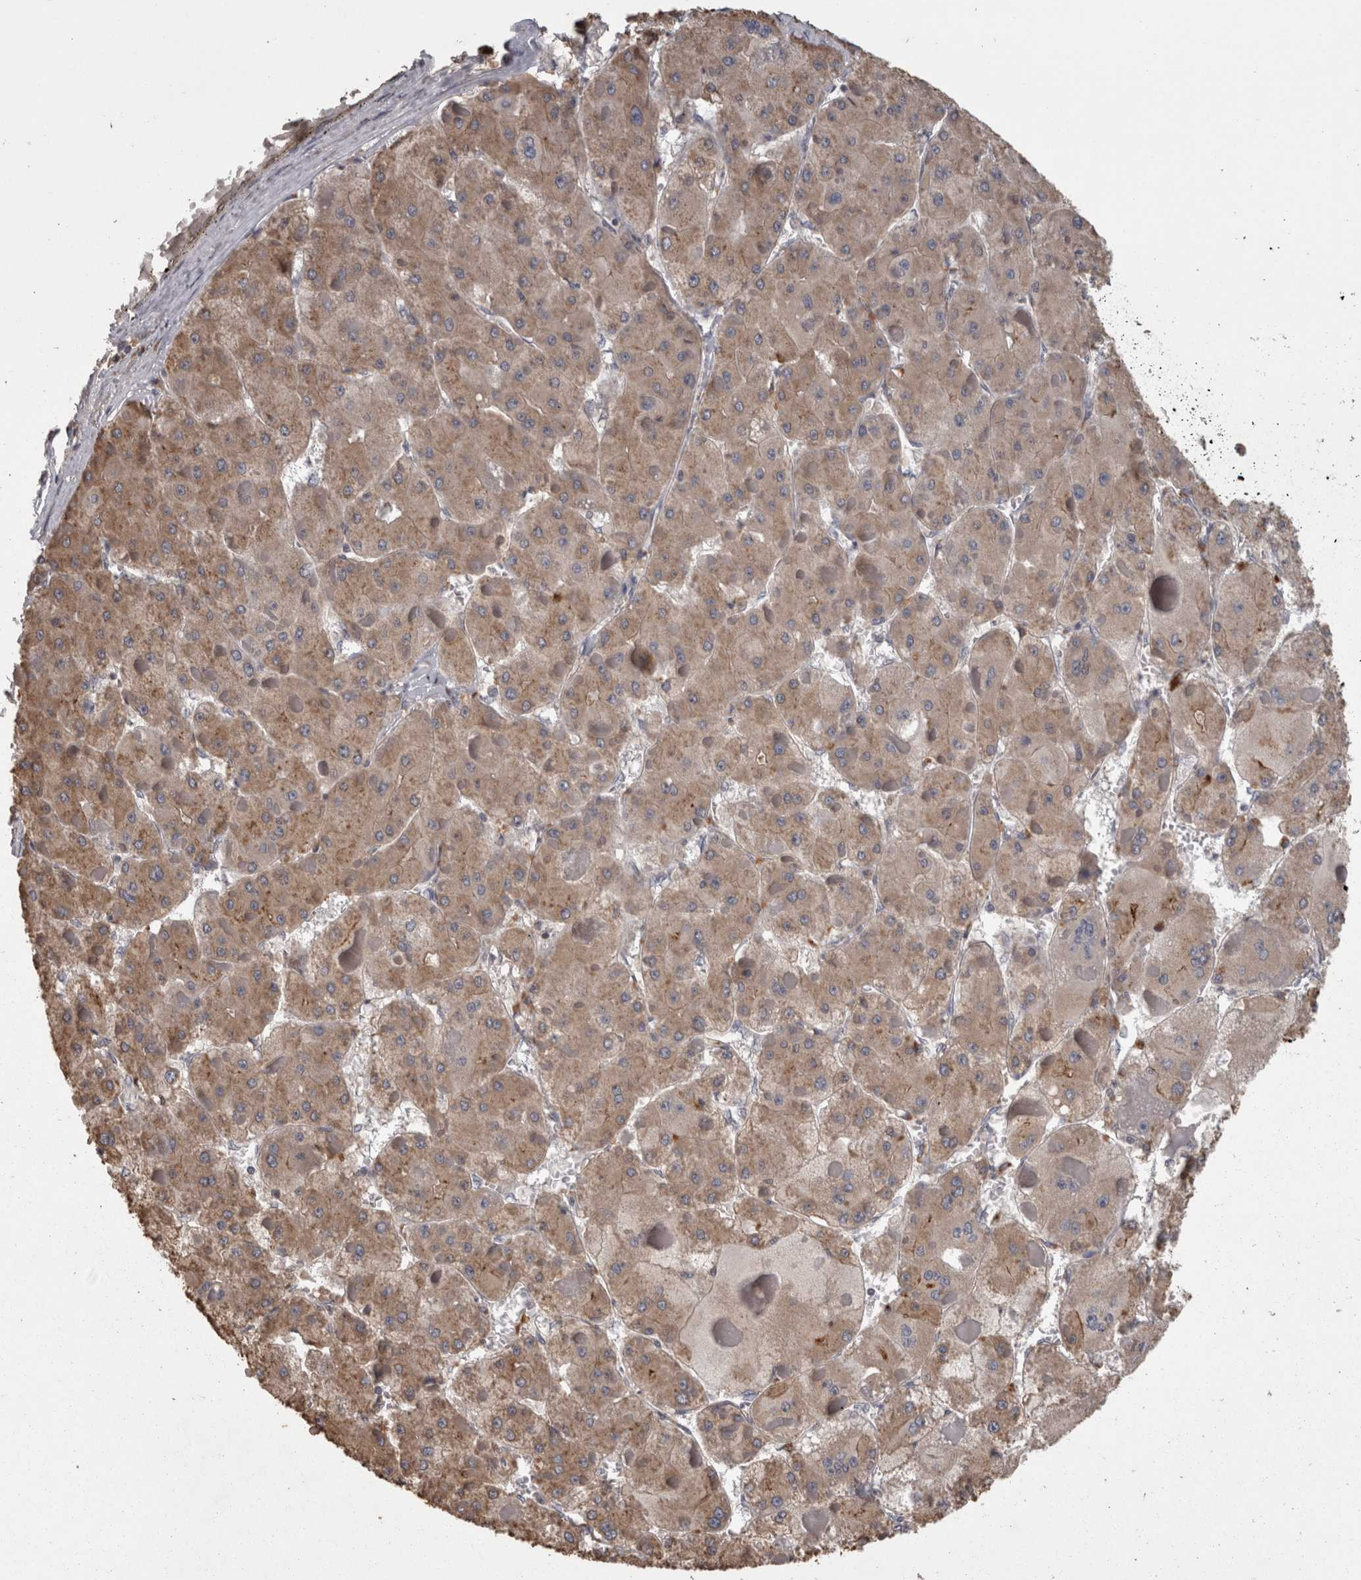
{"staining": {"intensity": "weak", "quantity": ">75%", "location": "cytoplasmic/membranous"}, "tissue": "liver cancer", "cell_type": "Tumor cells", "image_type": "cancer", "snomed": [{"axis": "morphology", "description": "Carcinoma, Hepatocellular, NOS"}, {"axis": "topography", "description": "Liver"}], "caption": "Hepatocellular carcinoma (liver) was stained to show a protein in brown. There is low levels of weak cytoplasmic/membranous positivity in approximately >75% of tumor cells.", "gene": "PCM1", "patient": {"sex": "female", "age": 73}}